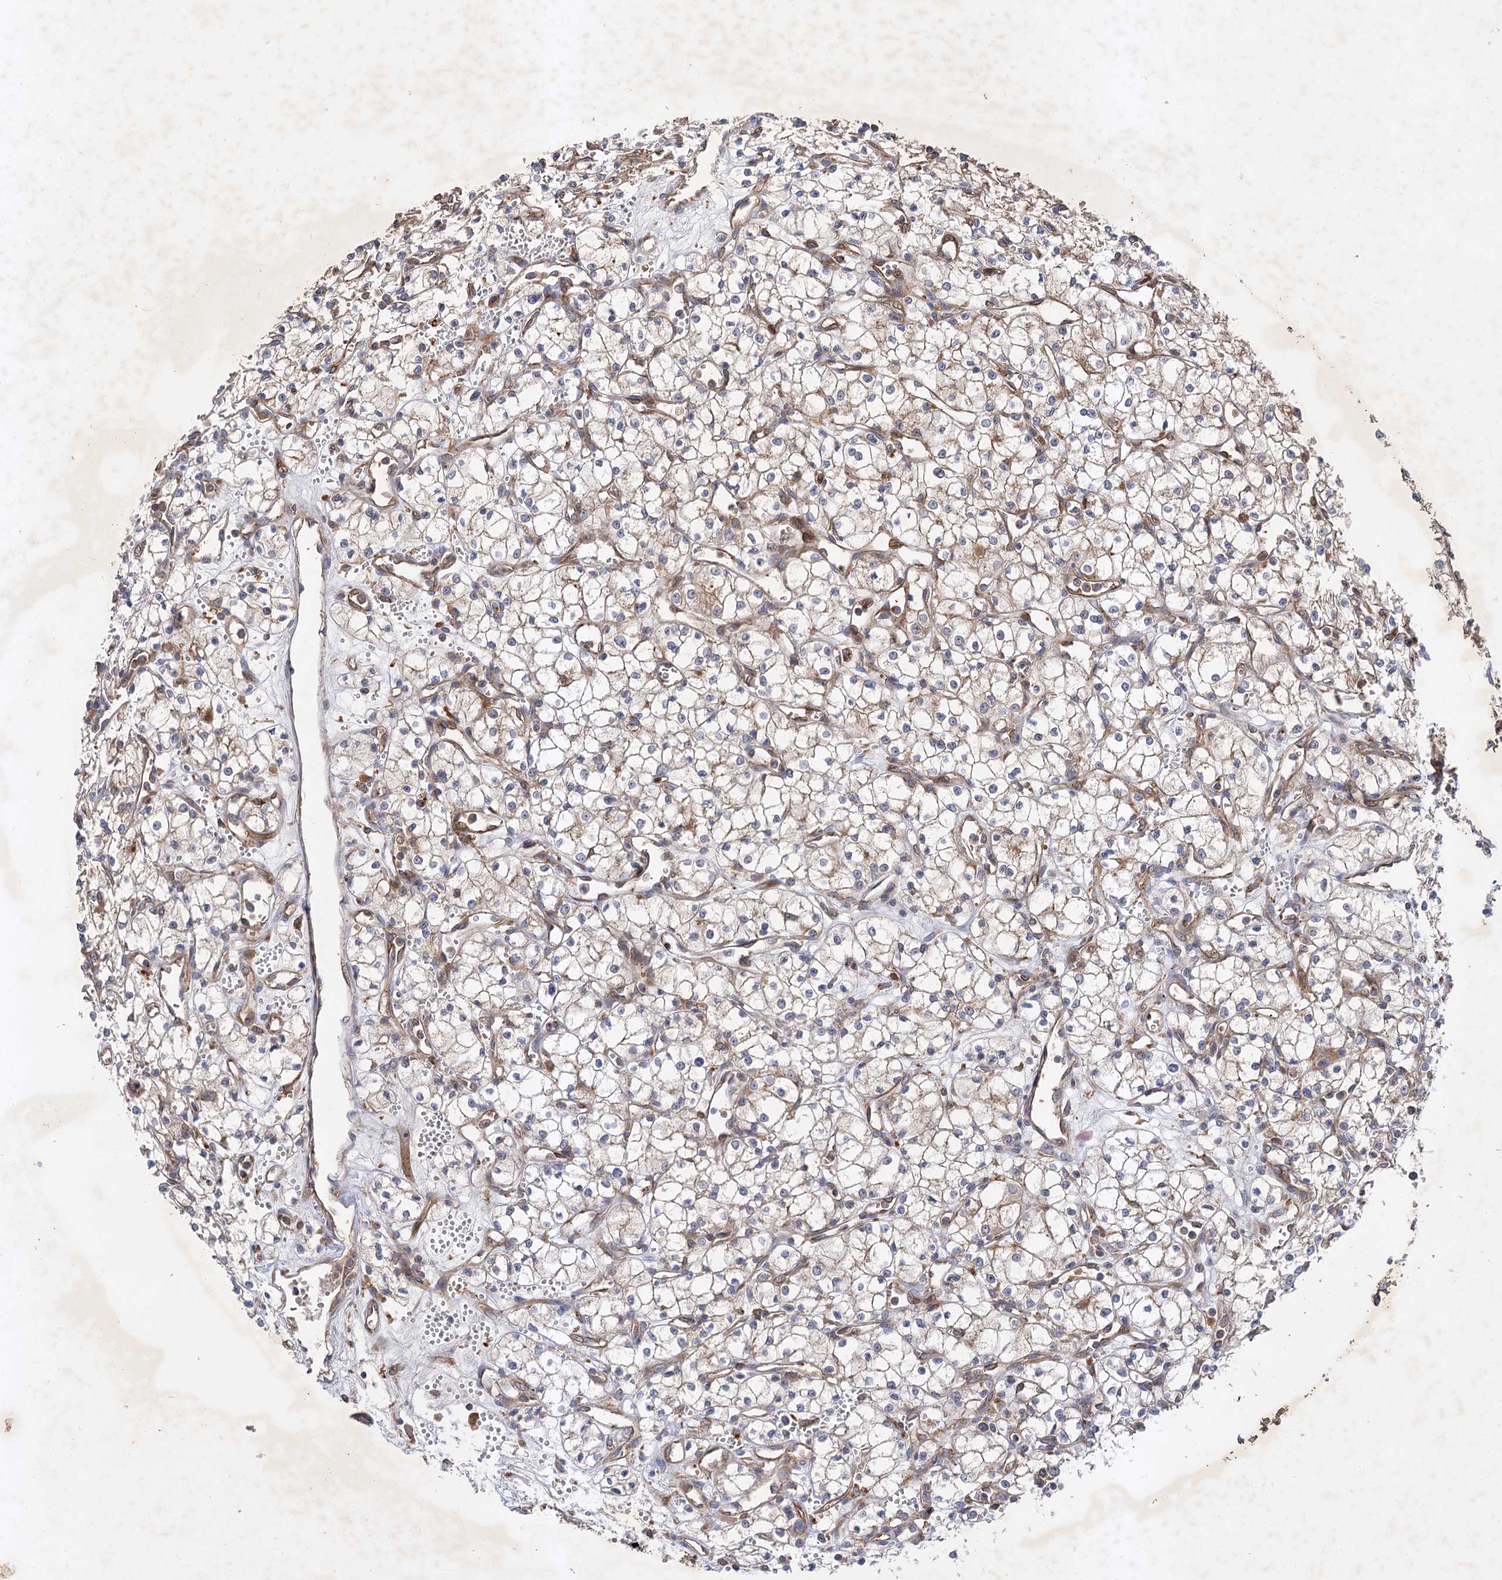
{"staining": {"intensity": "weak", "quantity": "<25%", "location": "cytoplasmic/membranous"}, "tissue": "renal cancer", "cell_type": "Tumor cells", "image_type": "cancer", "snomed": [{"axis": "morphology", "description": "Adenocarcinoma, NOS"}, {"axis": "topography", "description": "Kidney"}], "caption": "Immunohistochemistry photomicrograph of human renal adenocarcinoma stained for a protein (brown), which demonstrates no expression in tumor cells.", "gene": "PATL1", "patient": {"sex": "male", "age": 59}}